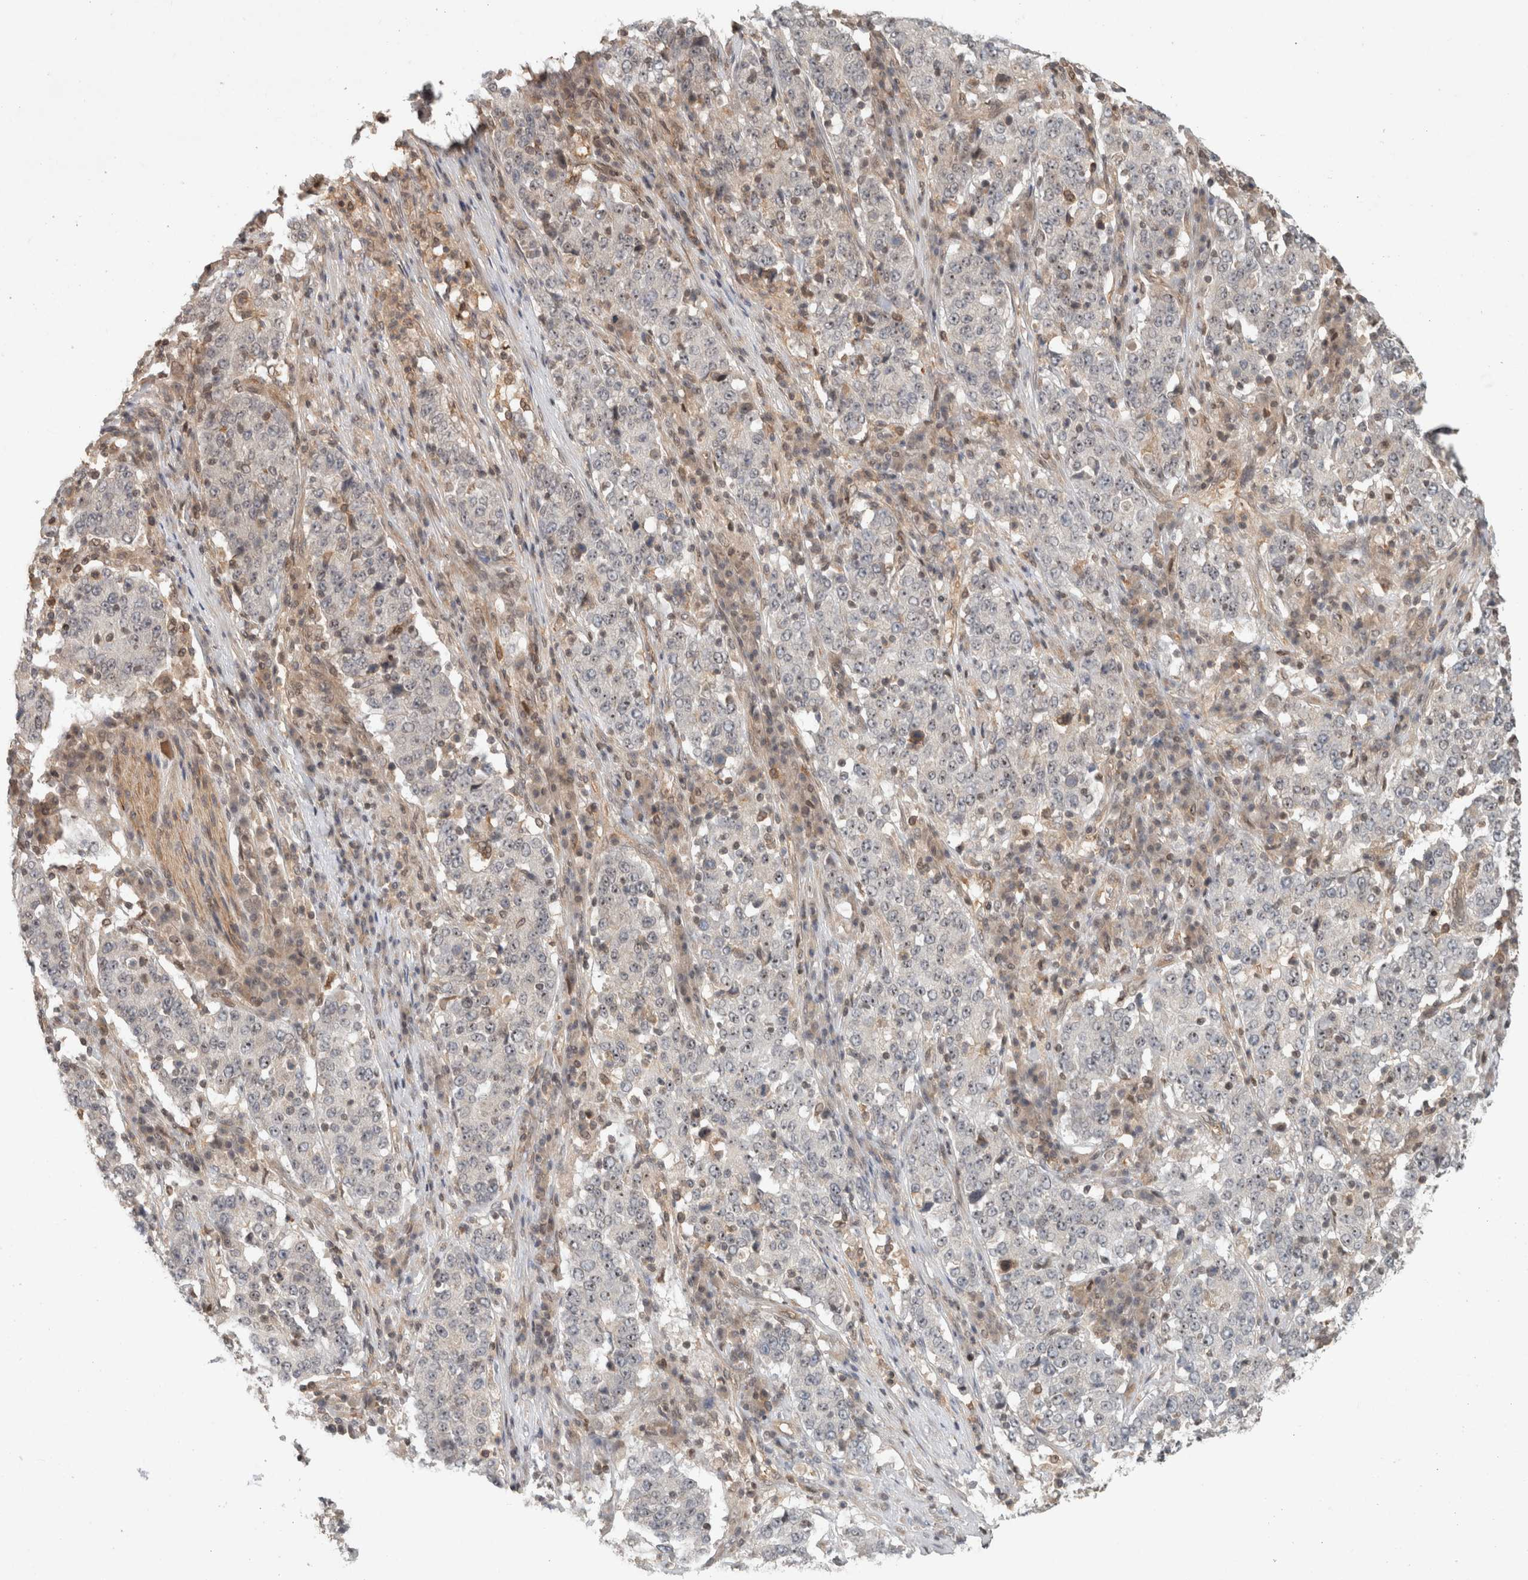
{"staining": {"intensity": "negative", "quantity": "none", "location": "none"}, "tissue": "stomach cancer", "cell_type": "Tumor cells", "image_type": "cancer", "snomed": [{"axis": "morphology", "description": "Adenocarcinoma, NOS"}, {"axis": "topography", "description": "Stomach"}], "caption": "A photomicrograph of stomach cancer stained for a protein demonstrates no brown staining in tumor cells. The staining is performed using DAB (3,3'-diaminobenzidine) brown chromogen with nuclei counter-stained in using hematoxylin.", "gene": "CAAP1", "patient": {"sex": "male", "age": 59}}